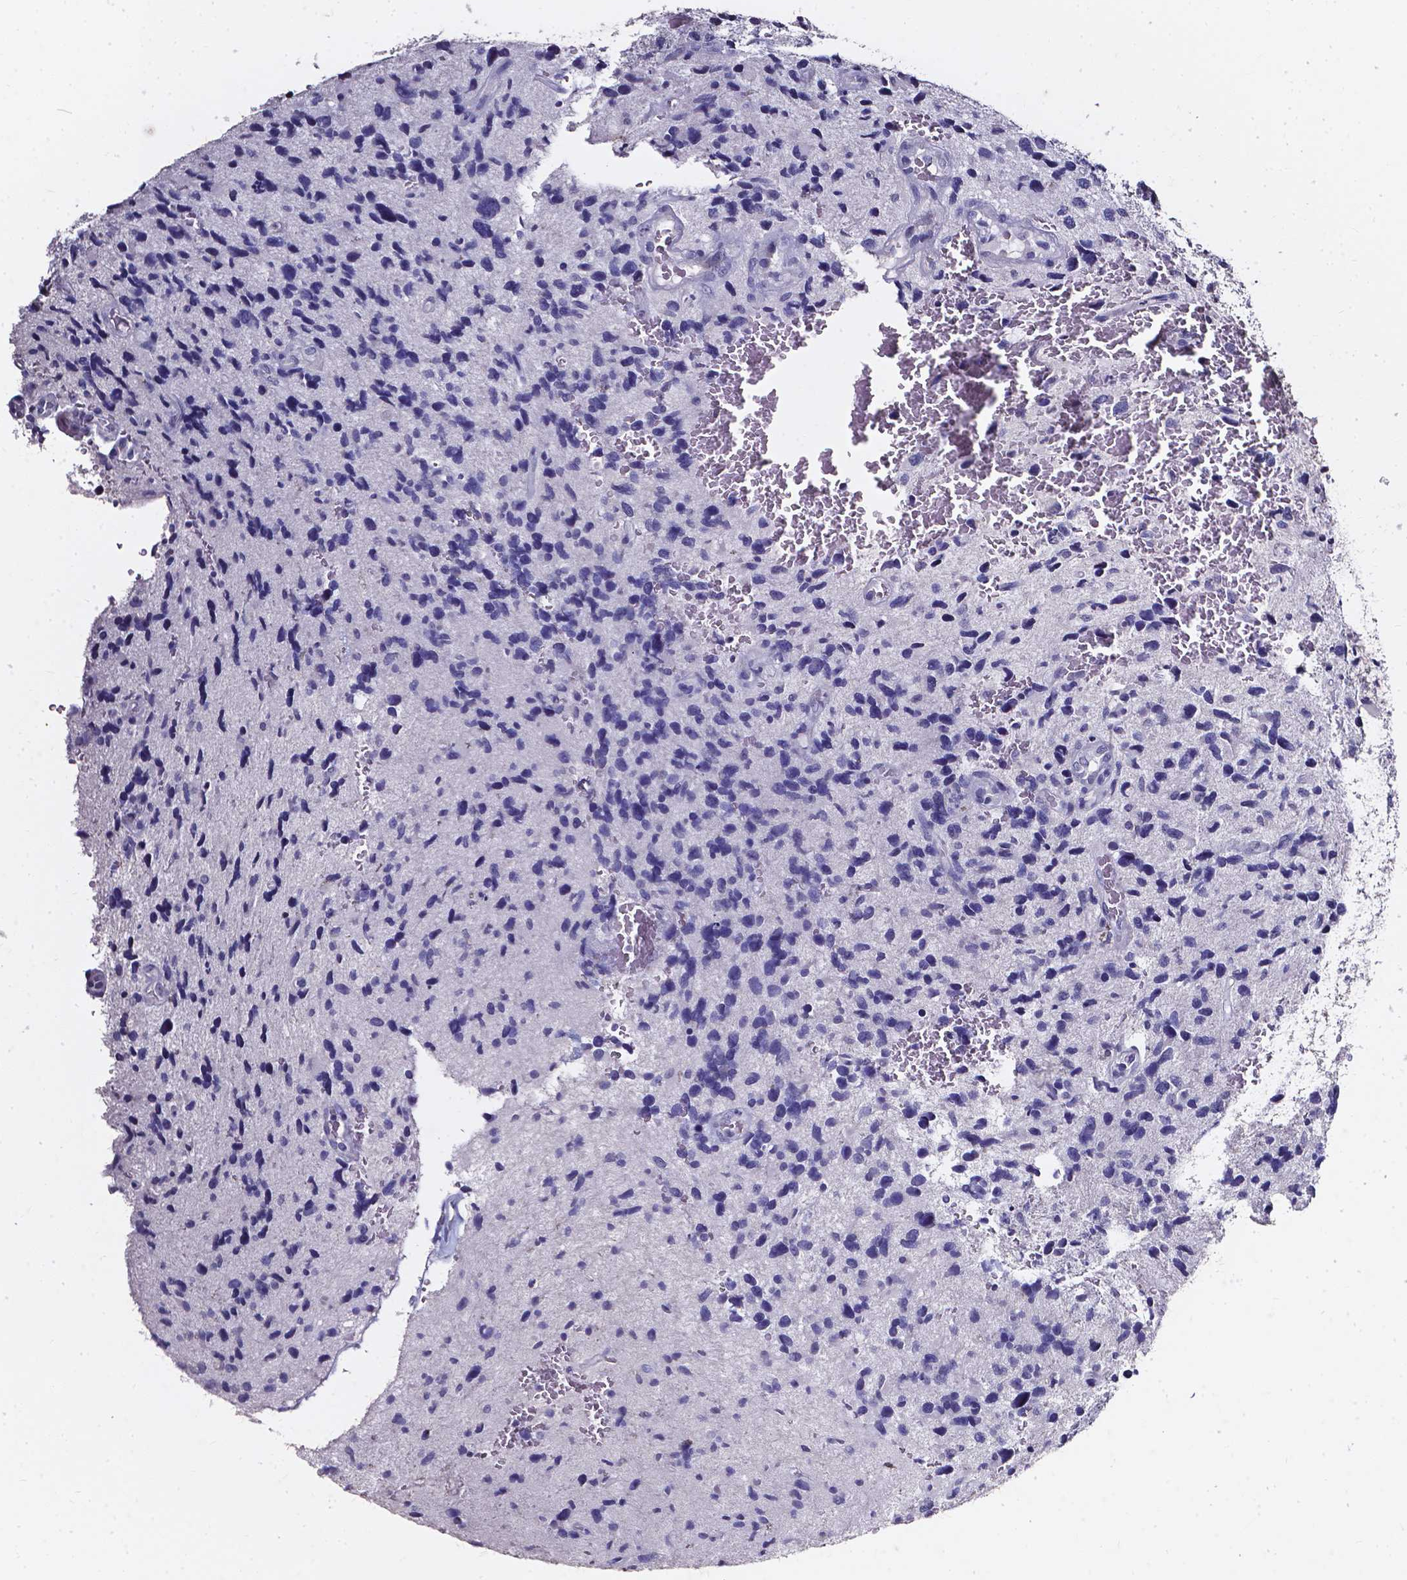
{"staining": {"intensity": "negative", "quantity": "none", "location": "none"}, "tissue": "glioma", "cell_type": "Tumor cells", "image_type": "cancer", "snomed": [{"axis": "morphology", "description": "Glioma, malignant, NOS"}, {"axis": "morphology", "description": "Glioma, malignant, High grade"}, {"axis": "topography", "description": "Brain"}], "caption": "Tumor cells are negative for protein expression in human glioma. The staining is performed using DAB (3,3'-diaminobenzidine) brown chromogen with nuclei counter-stained in using hematoxylin.", "gene": "AKR1B10", "patient": {"sex": "female", "age": 71}}